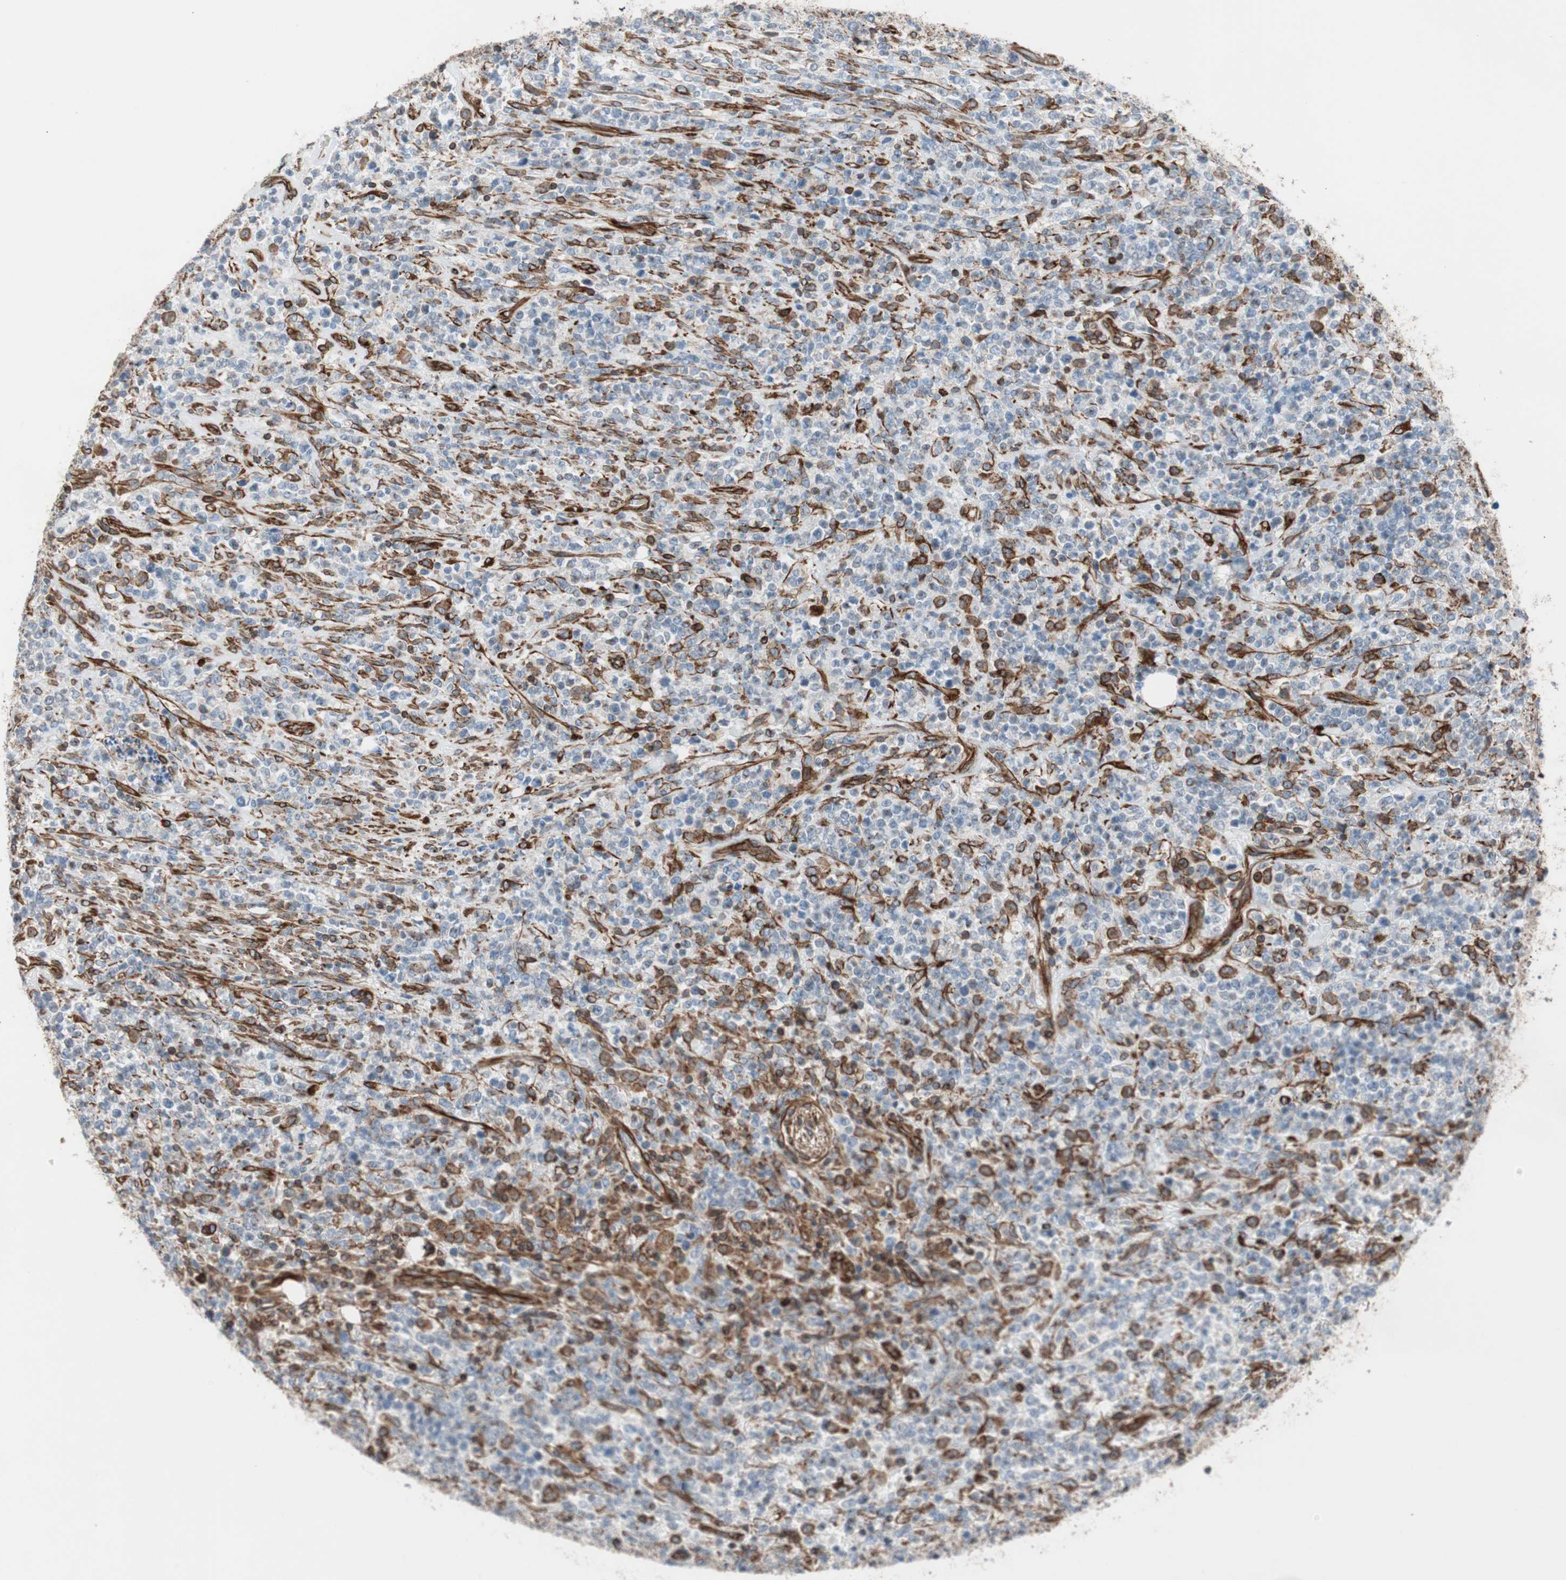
{"staining": {"intensity": "negative", "quantity": "none", "location": "none"}, "tissue": "lymphoma", "cell_type": "Tumor cells", "image_type": "cancer", "snomed": [{"axis": "morphology", "description": "Malignant lymphoma, non-Hodgkin's type, High grade"}, {"axis": "topography", "description": "Soft tissue"}], "caption": "Lymphoma was stained to show a protein in brown. There is no significant positivity in tumor cells.", "gene": "TCTA", "patient": {"sex": "male", "age": 18}}